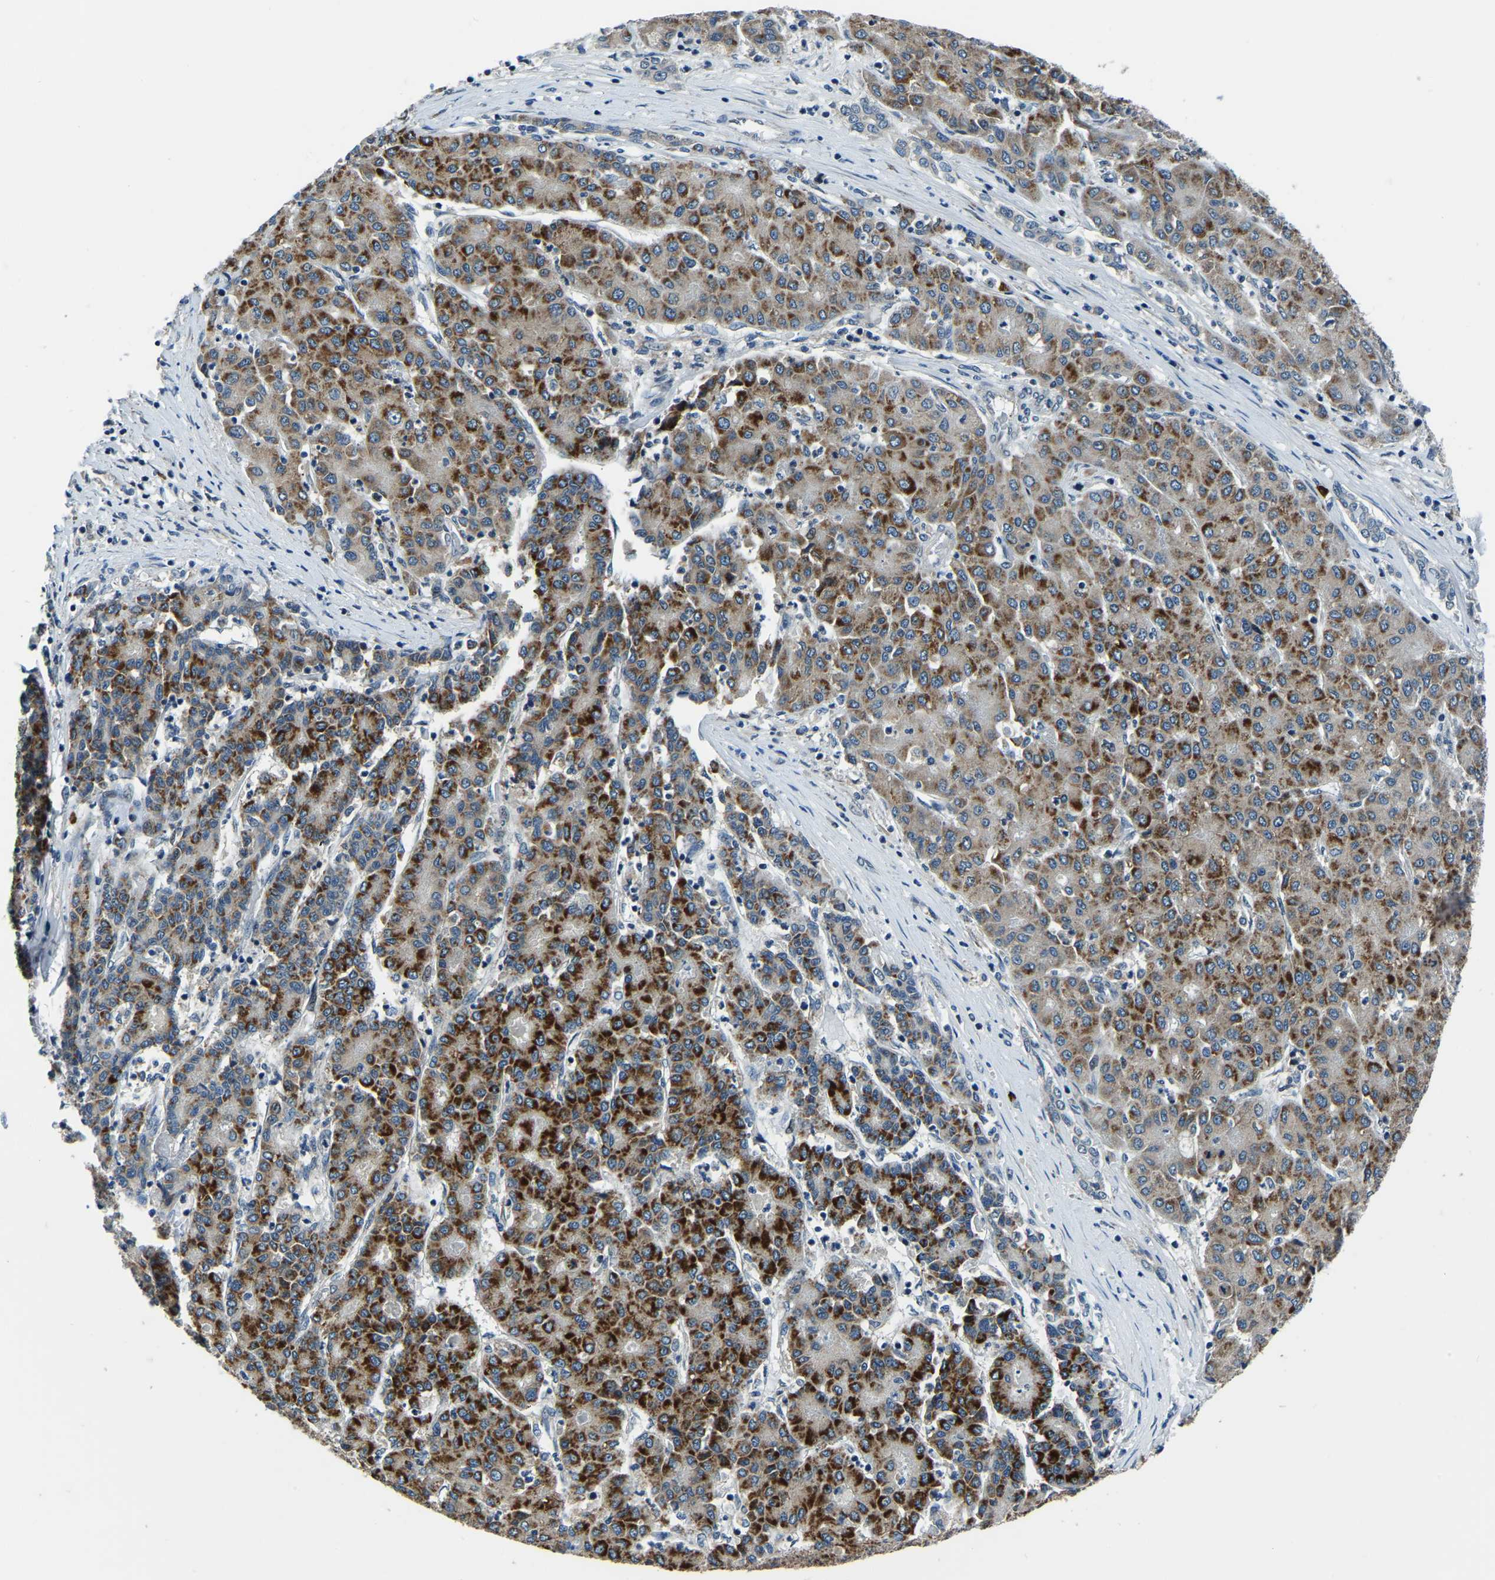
{"staining": {"intensity": "strong", "quantity": ">75%", "location": "cytoplasmic/membranous"}, "tissue": "liver cancer", "cell_type": "Tumor cells", "image_type": "cancer", "snomed": [{"axis": "morphology", "description": "Carcinoma, Hepatocellular, NOS"}, {"axis": "topography", "description": "Liver"}], "caption": "Liver cancer (hepatocellular carcinoma) stained for a protein (brown) demonstrates strong cytoplasmic/membranous positive staining in approximately >75% of tumor cells.", "gene": "ING2", "patient": {"sex": "male", "age": 65}}